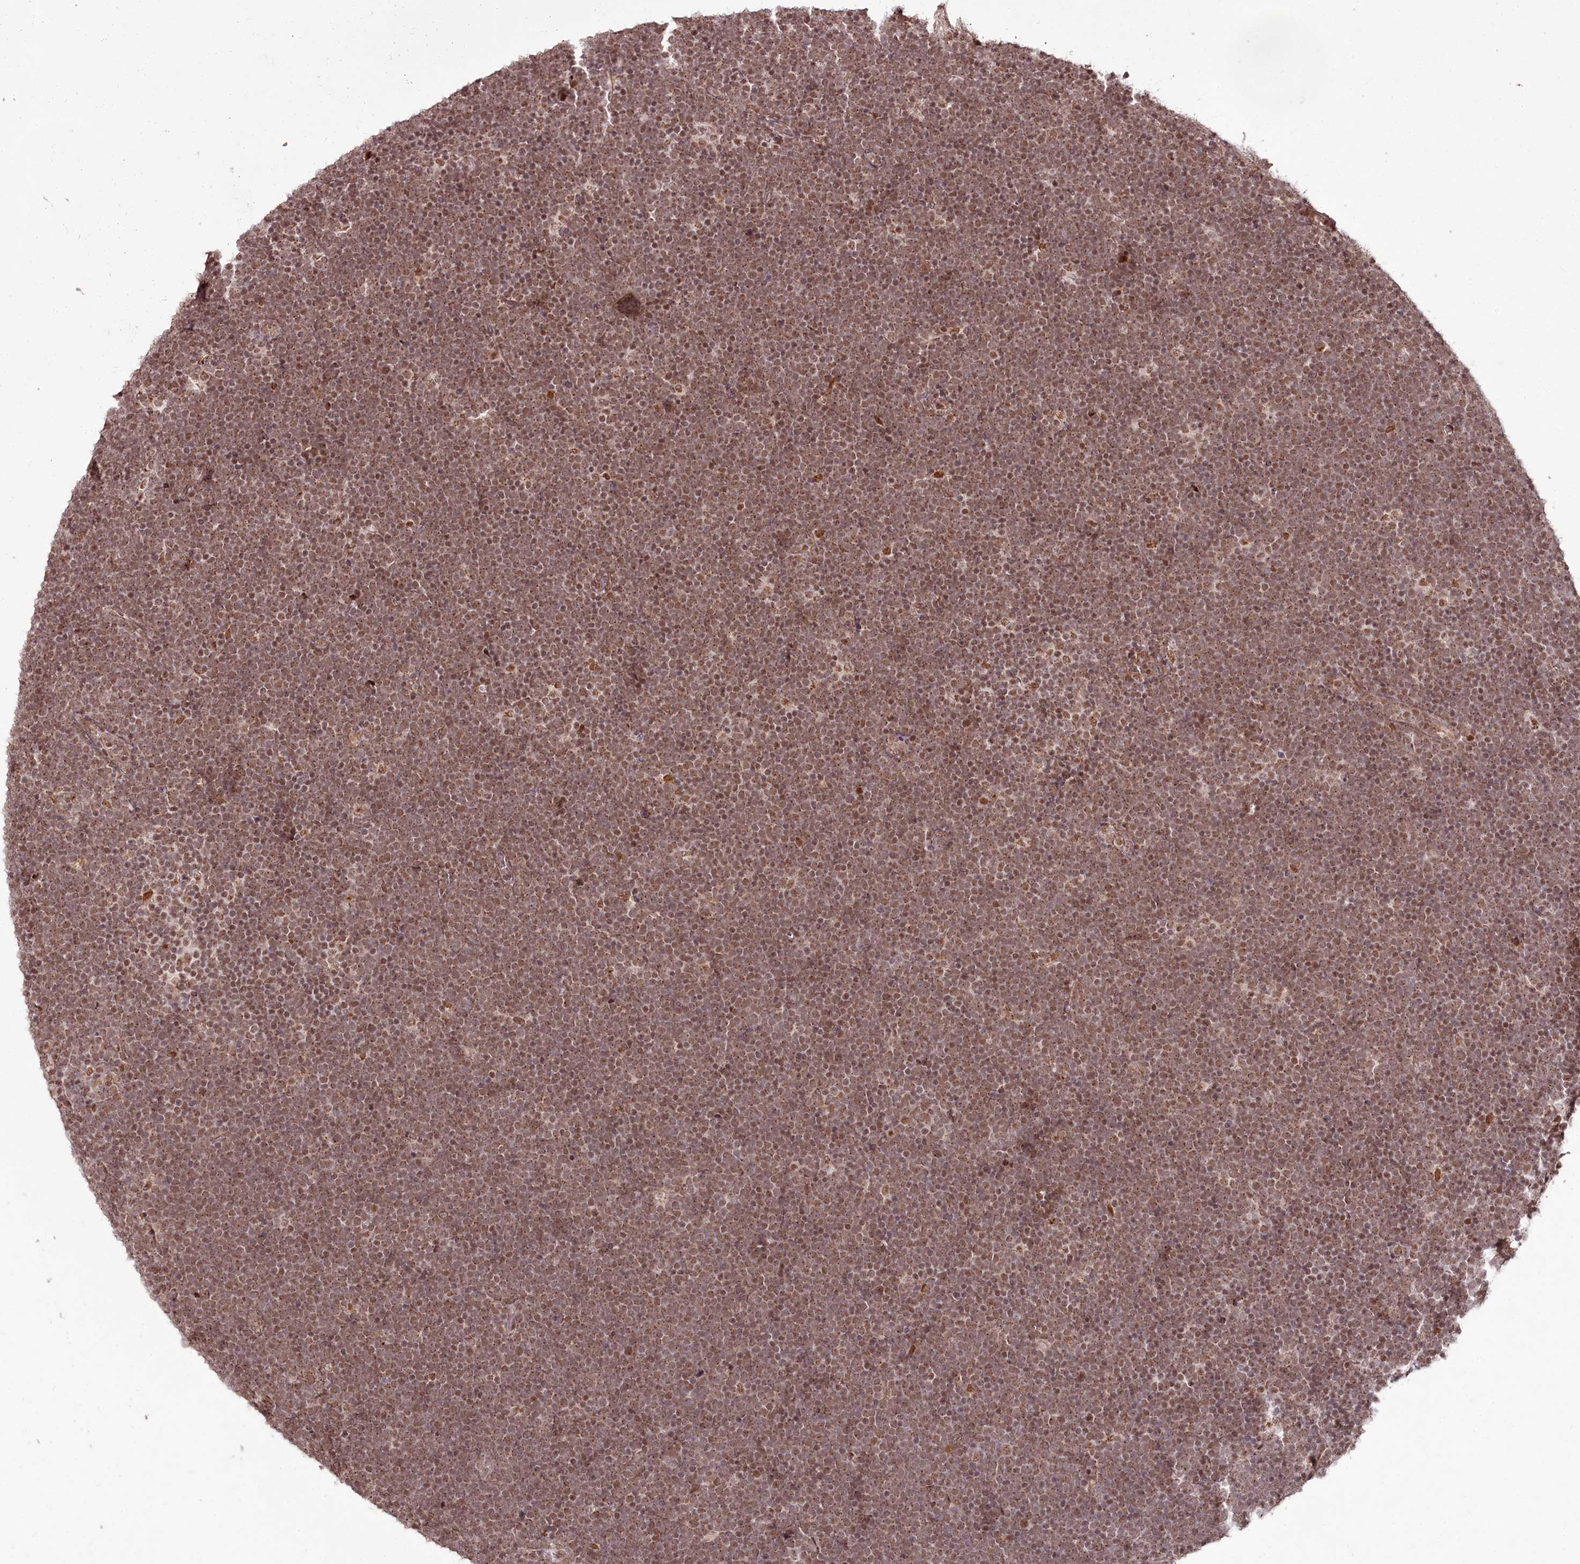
{"staining": {"intensity": "moderate", "quantity": ">75%", "location": "nuclear"}, "tissue": "lymphoma", "cell_type": "Tumor cells", "image_type": "cancer", "snomed": [{"axis": "morphology", "description": "Malignant lymphoma, non-Hodgkin's type, High grade"}, {"axis": "topography", "description": "Lymph node"}], "caption": "Moderate nuclear protein expression is present in about >75% of tumor cells in high-grade malignant lymphoma, non-Hodgkin's type.", "gene": "CEP83", "patient": {"sex": "male", "age": 13}}